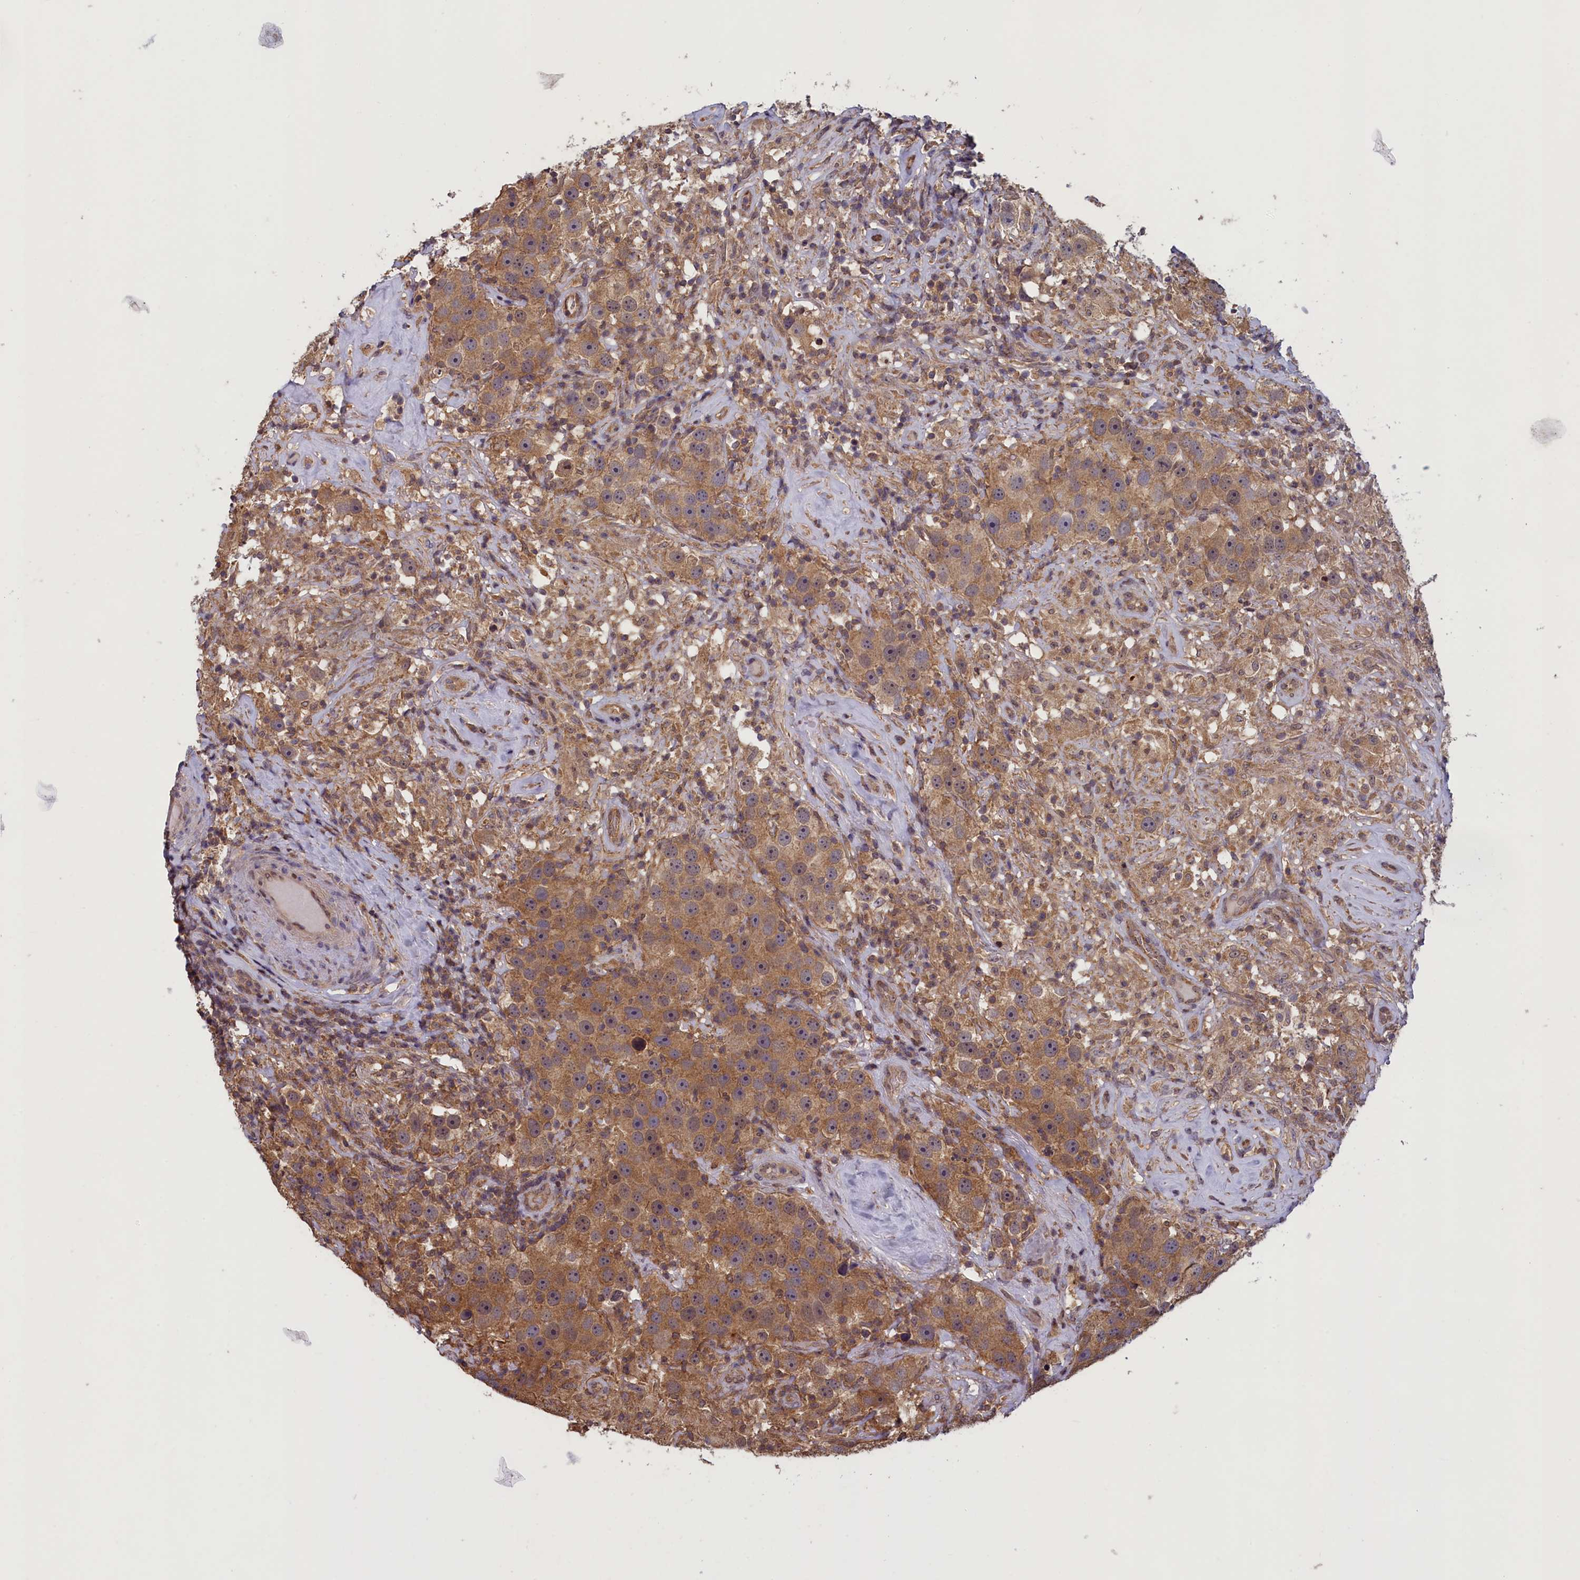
{"staining": {"intensity": "moderate", "quantity": ">75%", "location": "cytoplasmic/membranous"}, "tissue": "testis cancer", "cell_type": "Tumor cells", "image_type": "cancer", "snomed": [{"axis": "morphology", "description": "Seminoma, NOS"}, {"axis": "topography", "description": "Testis"}], "caption": "This is a photomicrograph of IHC staining of testis cancer (seminoma), which shows moderate positivity in the cytoplasmic/membranous of tumor cells.", "gene": "NUBP1", "patient": {"sex": "male", "age": 49}}